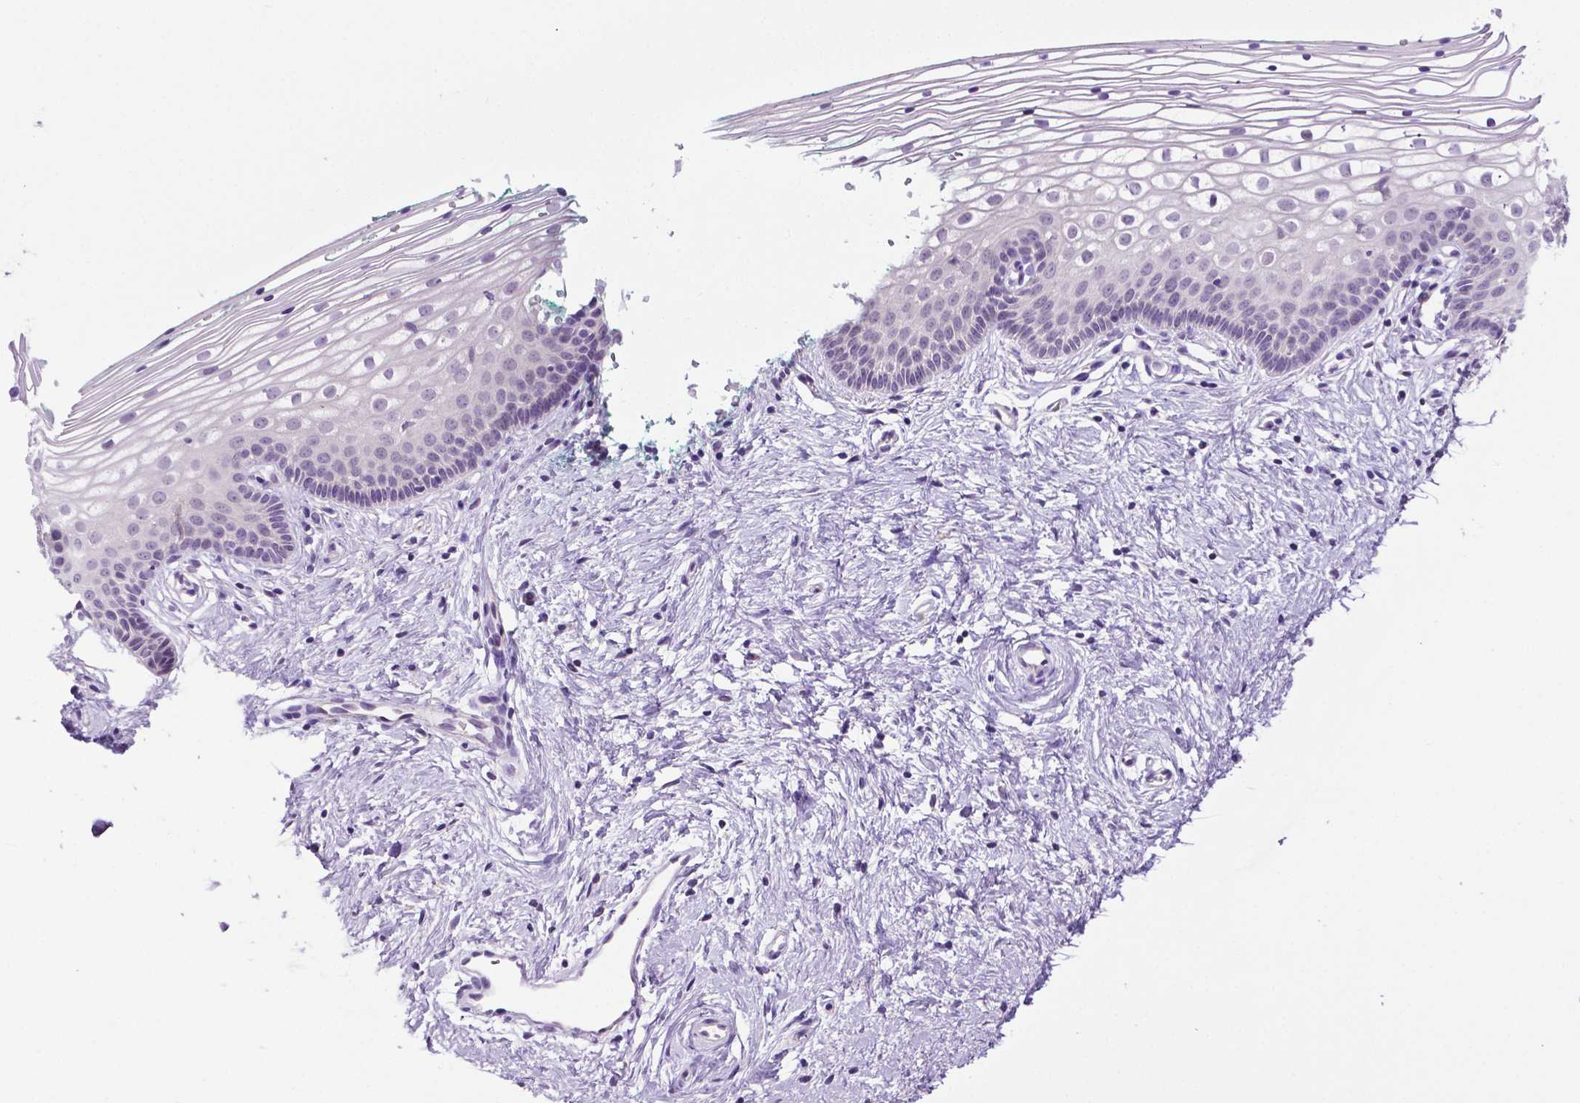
{"staining": {"intensity": "negative", "quantity": "none", "location": "none"}, "tissue": "vagina", "cell_type": "Squamous epithelial cells", "image_type": "normal", "snomed": [{"axis": "morphology", "description": "Normal tissue, NOS"}, {"axis": "topography", "description": "Vagina"}], "caption": "IHC histopathology image of normal vagina: vagina stained with DAB (3,3'-diaminobenzidine) reveals no significant protein positivity in squamous epithelial cells.", "gene": "MMP27", "patient": {"sex": "female", "age": 36}}